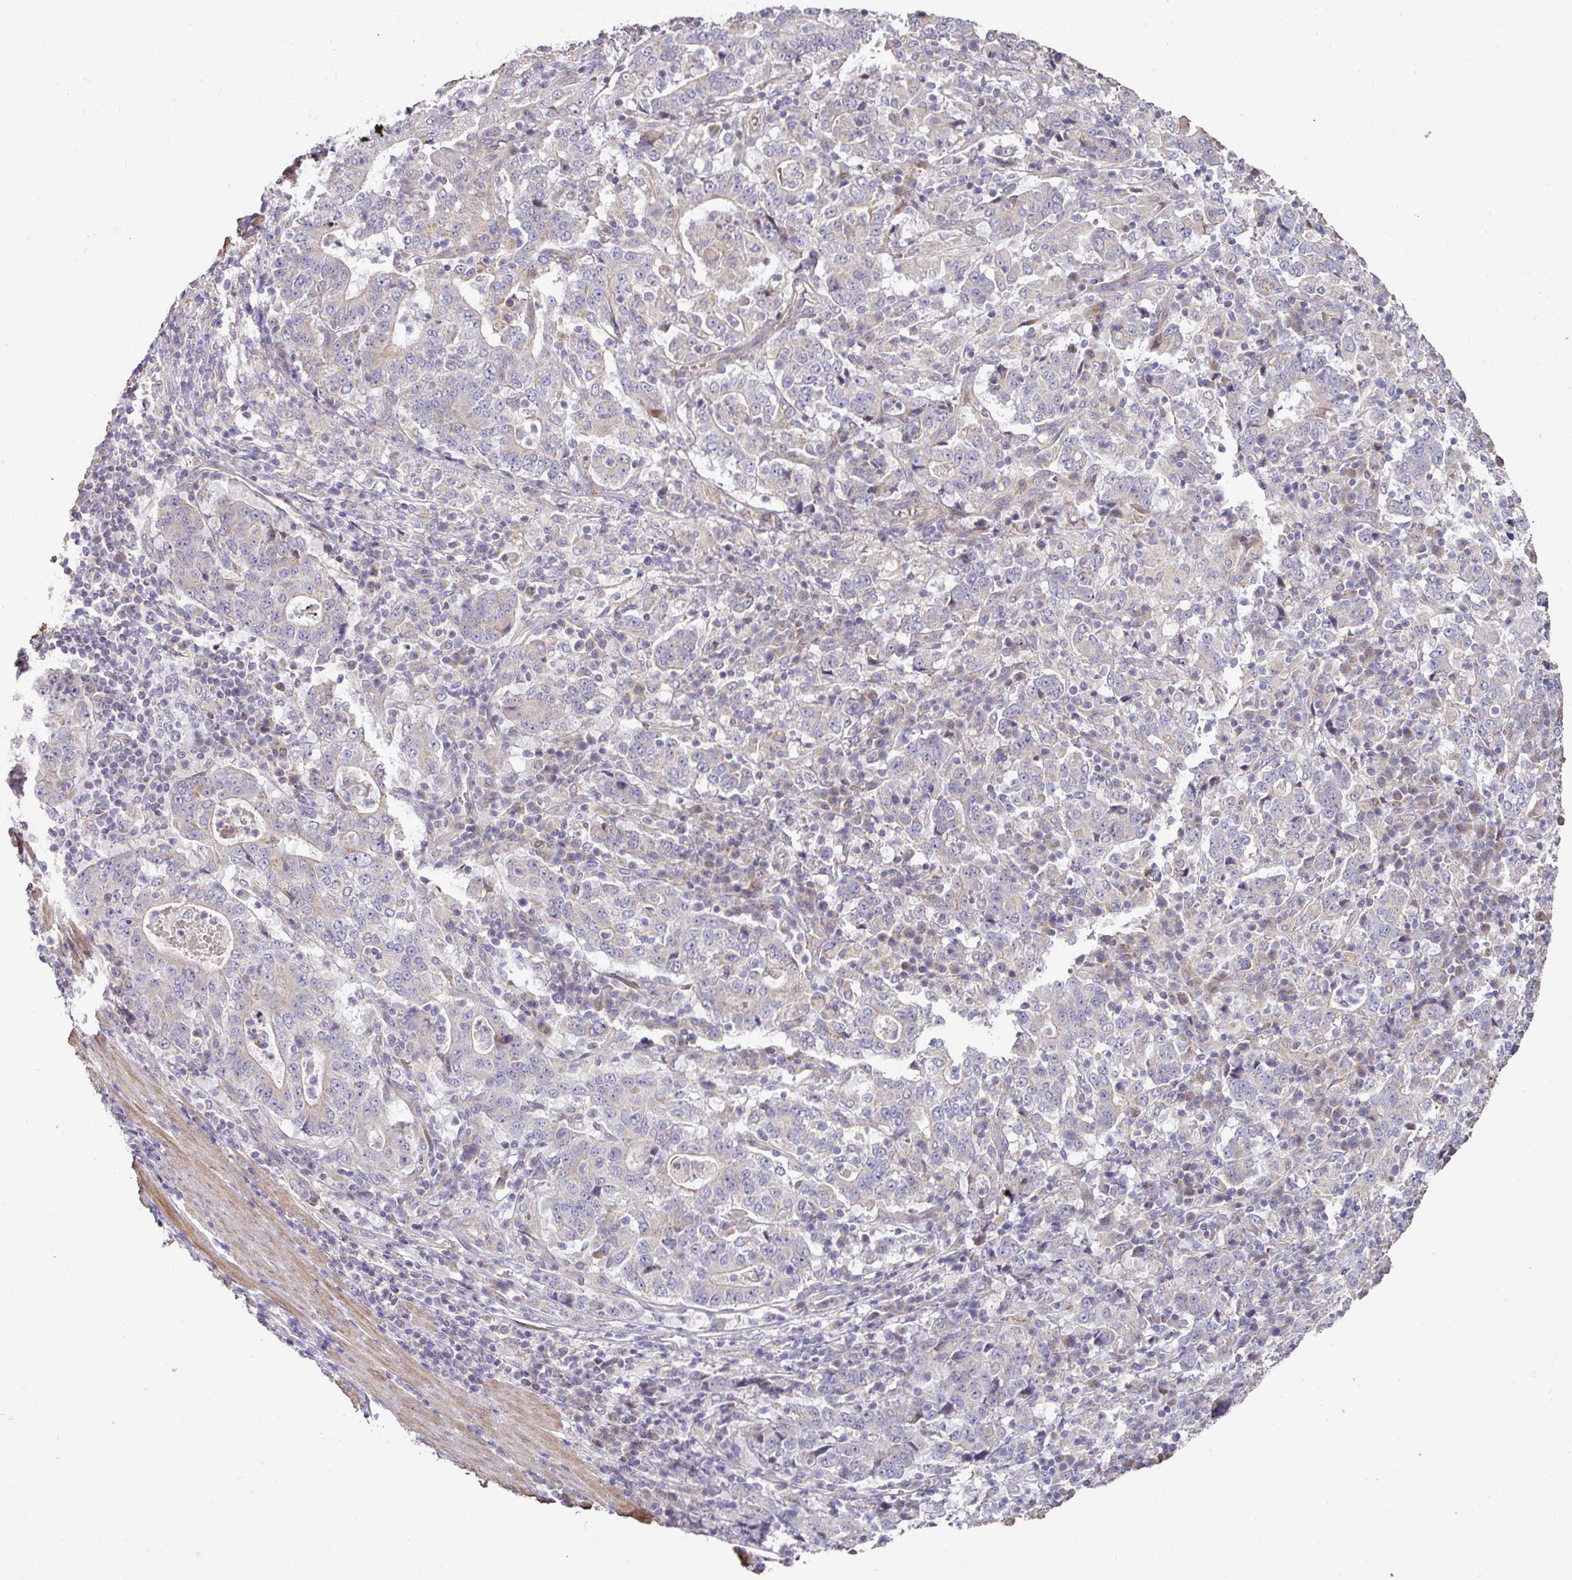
{"staining": {"intensity": "negative", "quantity": "none", "location": "none"}, "tissue": "stomach cancer", "cell_type": "Tumor cells", "image_type": "cancer", "snomed": [{"axis": "morphology", "description": "Normal tissue, NOS"}, {"axis": "morphology", "description": "Adenocarcinoma, NOS"}, {"axis": "topography", "description": "Stomach, upper"}, {"axis": "topography", "description": "Stomach"}], "caption": "The IHC image has no significant staining in tumor cells of adenocarcinoma (stomach) tissue.", "gene": "STK35", "patient": {"sex": "male", "age": 59}}